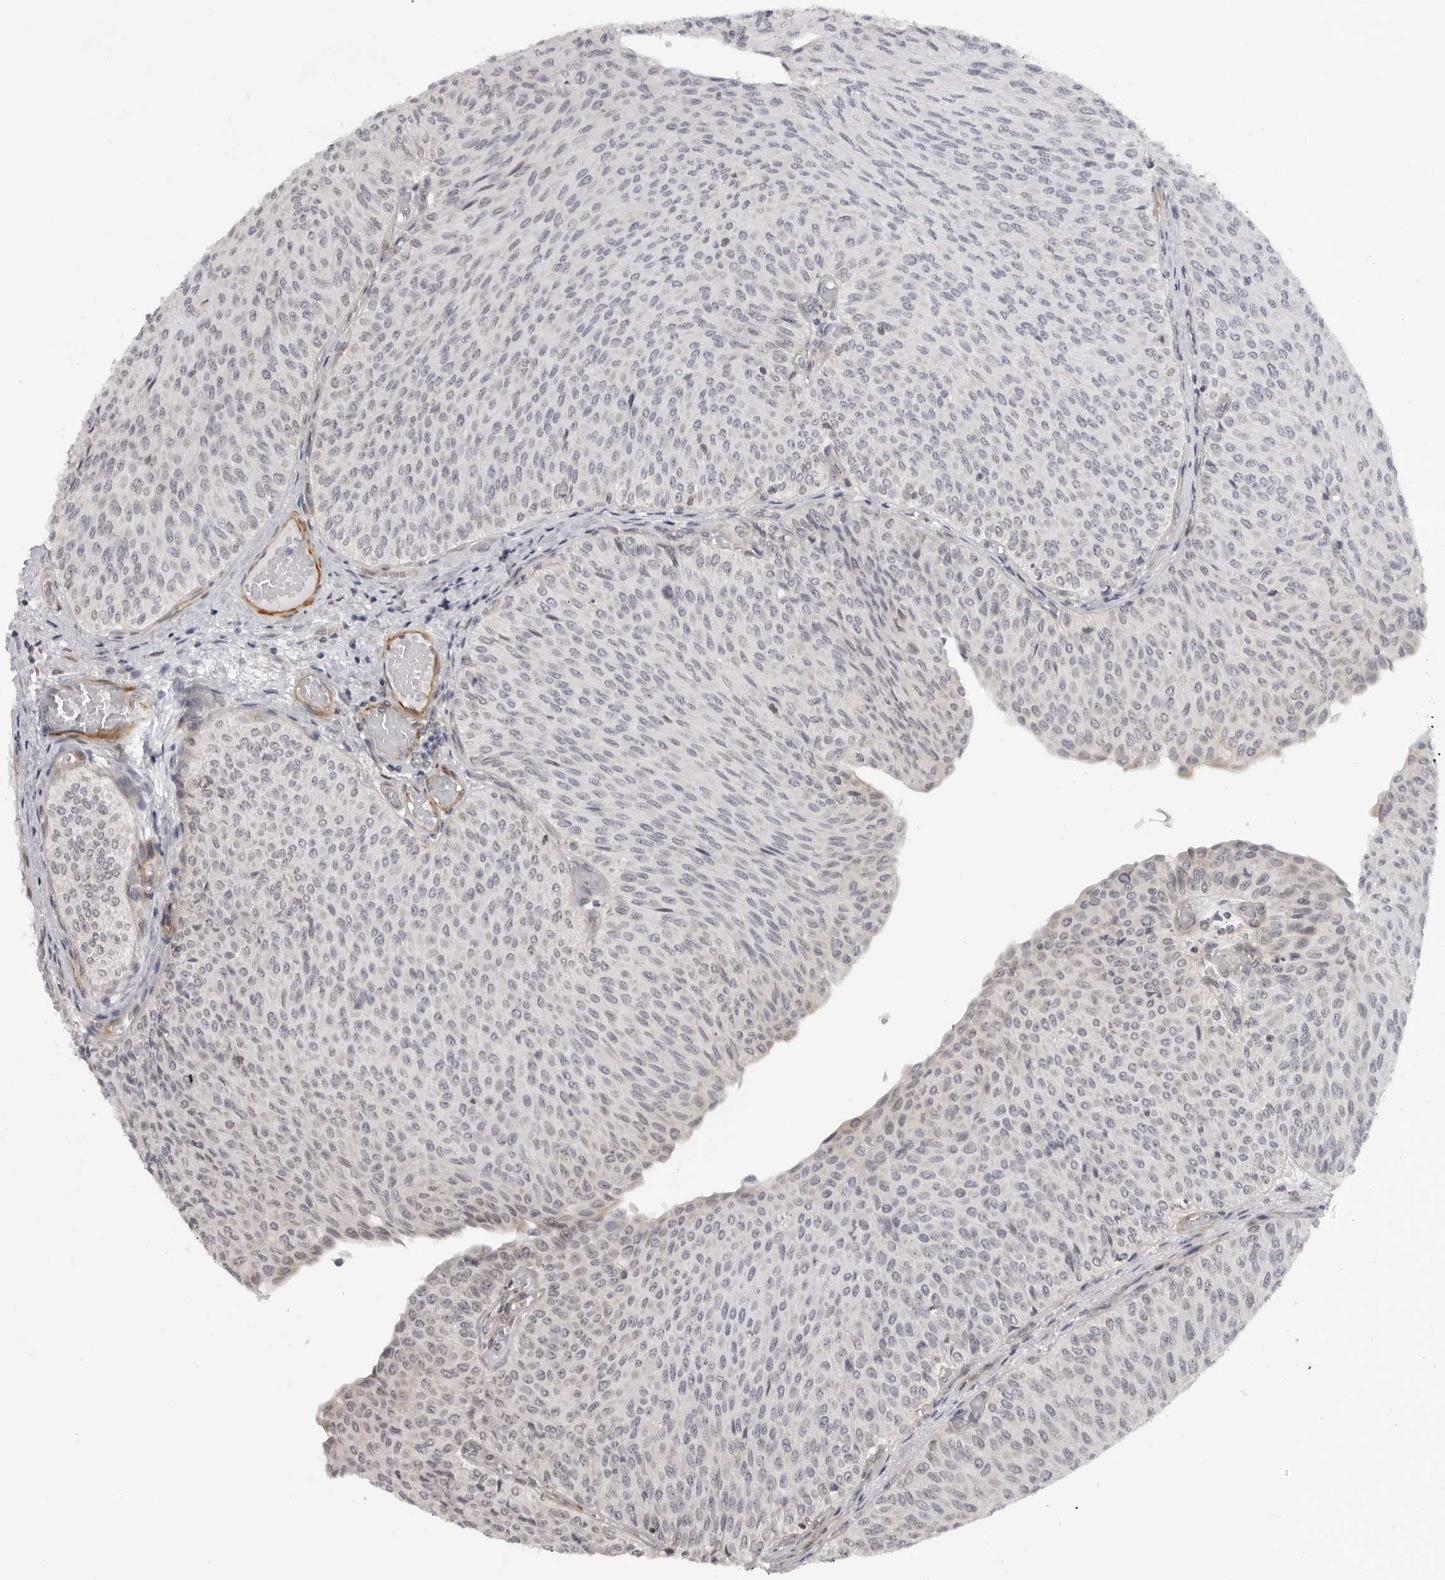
{"staining": {"intensity": "negative", "quantity": "none", "location": "none"}, "tissue": "urothelial cancer", "cell_type": "Tumor cells", "image_type": "cancer", "snomed": [{"axis": "morphology", "description": "Urothelial carcinoma, Low grade"}, {"axis": "topography", "description": "Urinary bladder"}], "caption": "DAB immunohistochemical staining of urothelial cancer exhibits no significant staining in tumor cells.", "gene": "SRGAP2", "patient": {"sex": "male", "age": 78}}